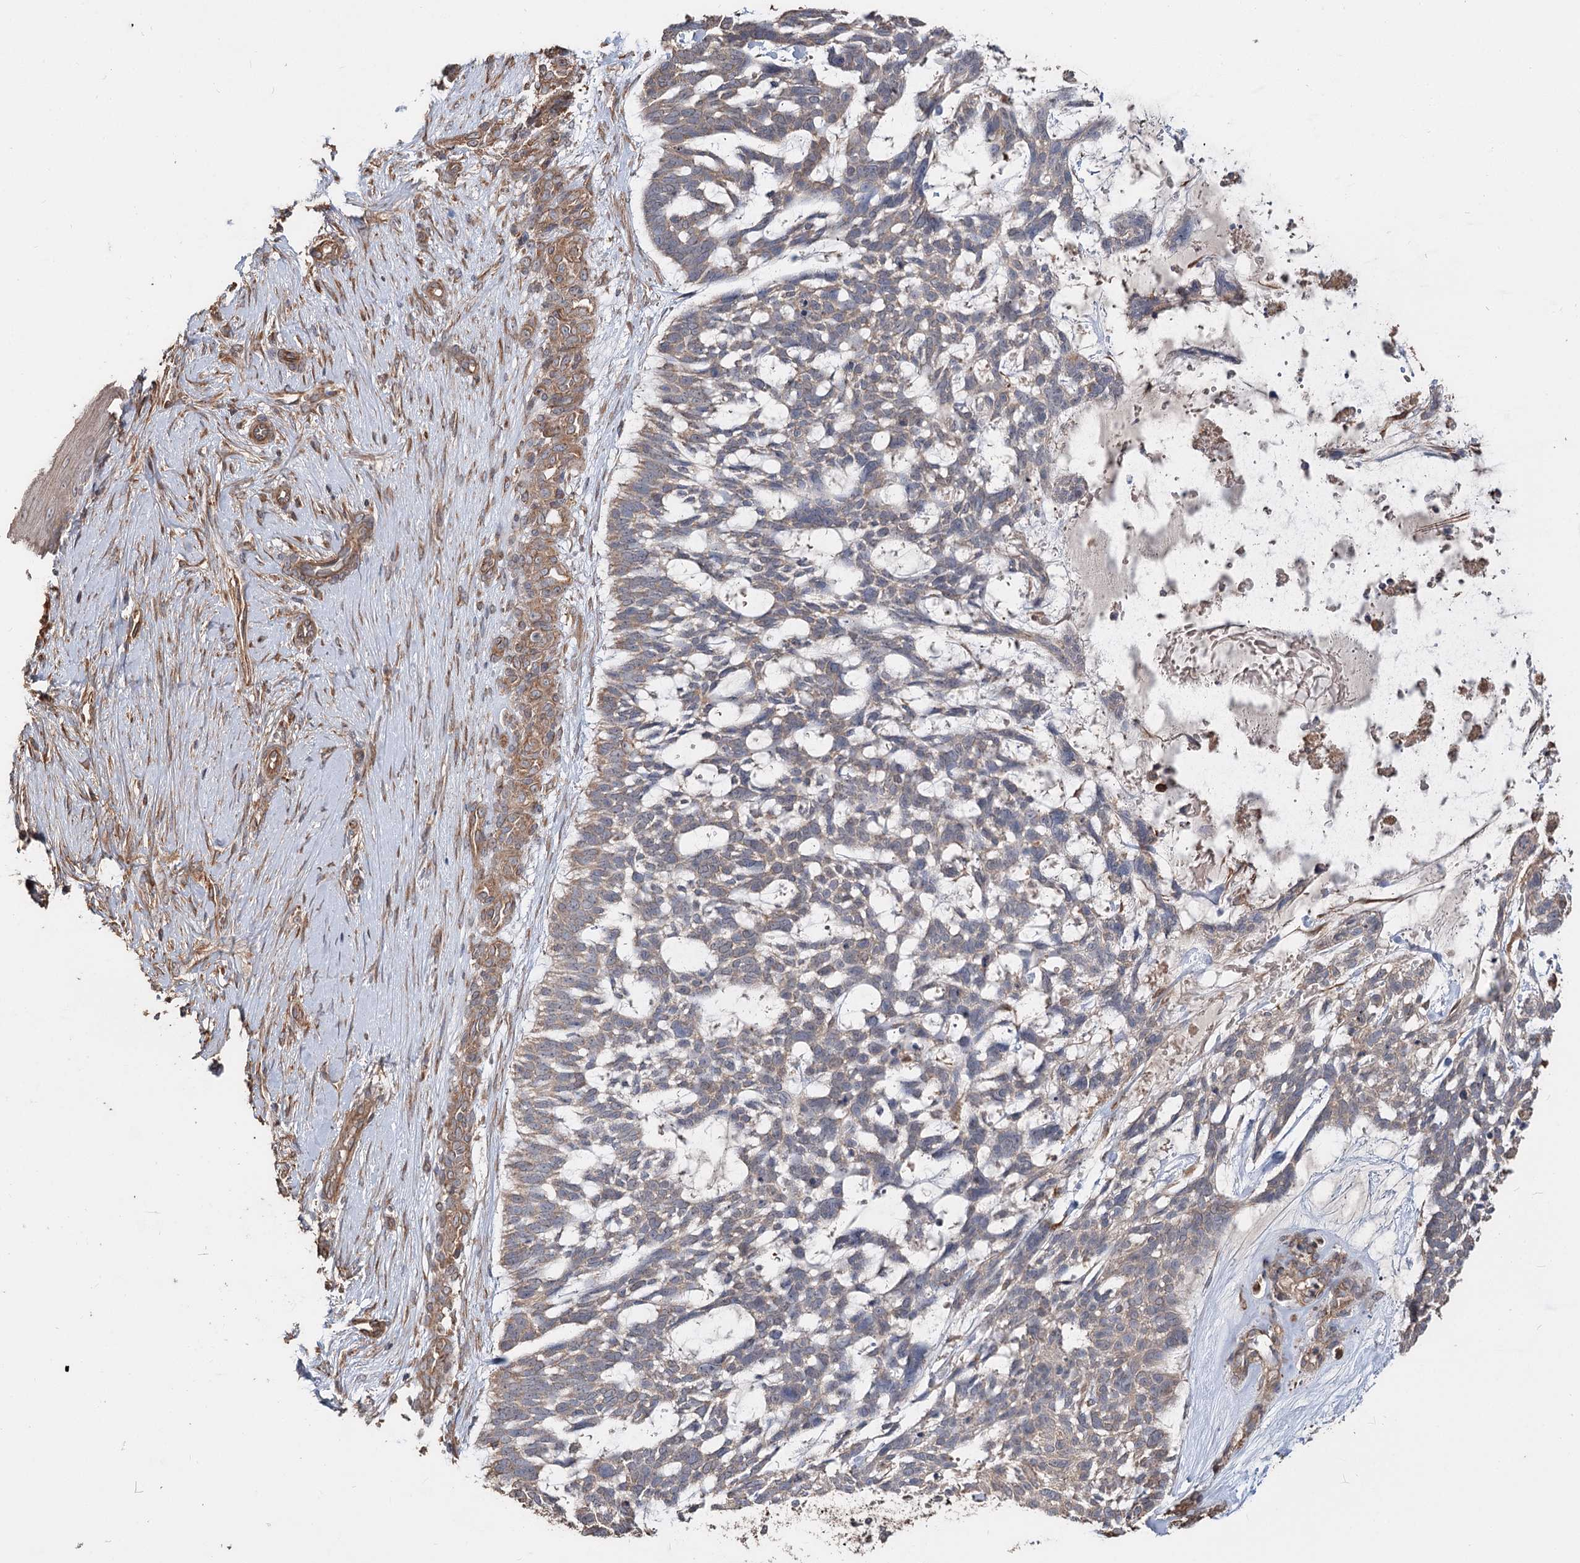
{"staining": {"intensity": "weak", "quantity": "25%-75%", "location": "cytoplasmic/membranous"}, "tissue": "skin cancer", "cell_type": "Tumor cells", "image_type": "cancer", "snomed": [{"axis": "morphology", "description": "Basal cell carcinoma"}, {"axis": "topography", "description": "Skin"}], "caption": "Skin cancer (basal cell carcinoma) was stained to show a protein in brown. There is low levels of weak cytoplasmic/membranous staining in approximately 25%-75% of tumor cells. Ihc stains the protein of interest in brown and the nuclei are stained blue.", "gene": "SPART", "patient": {"sex": "male", "age": 88}}